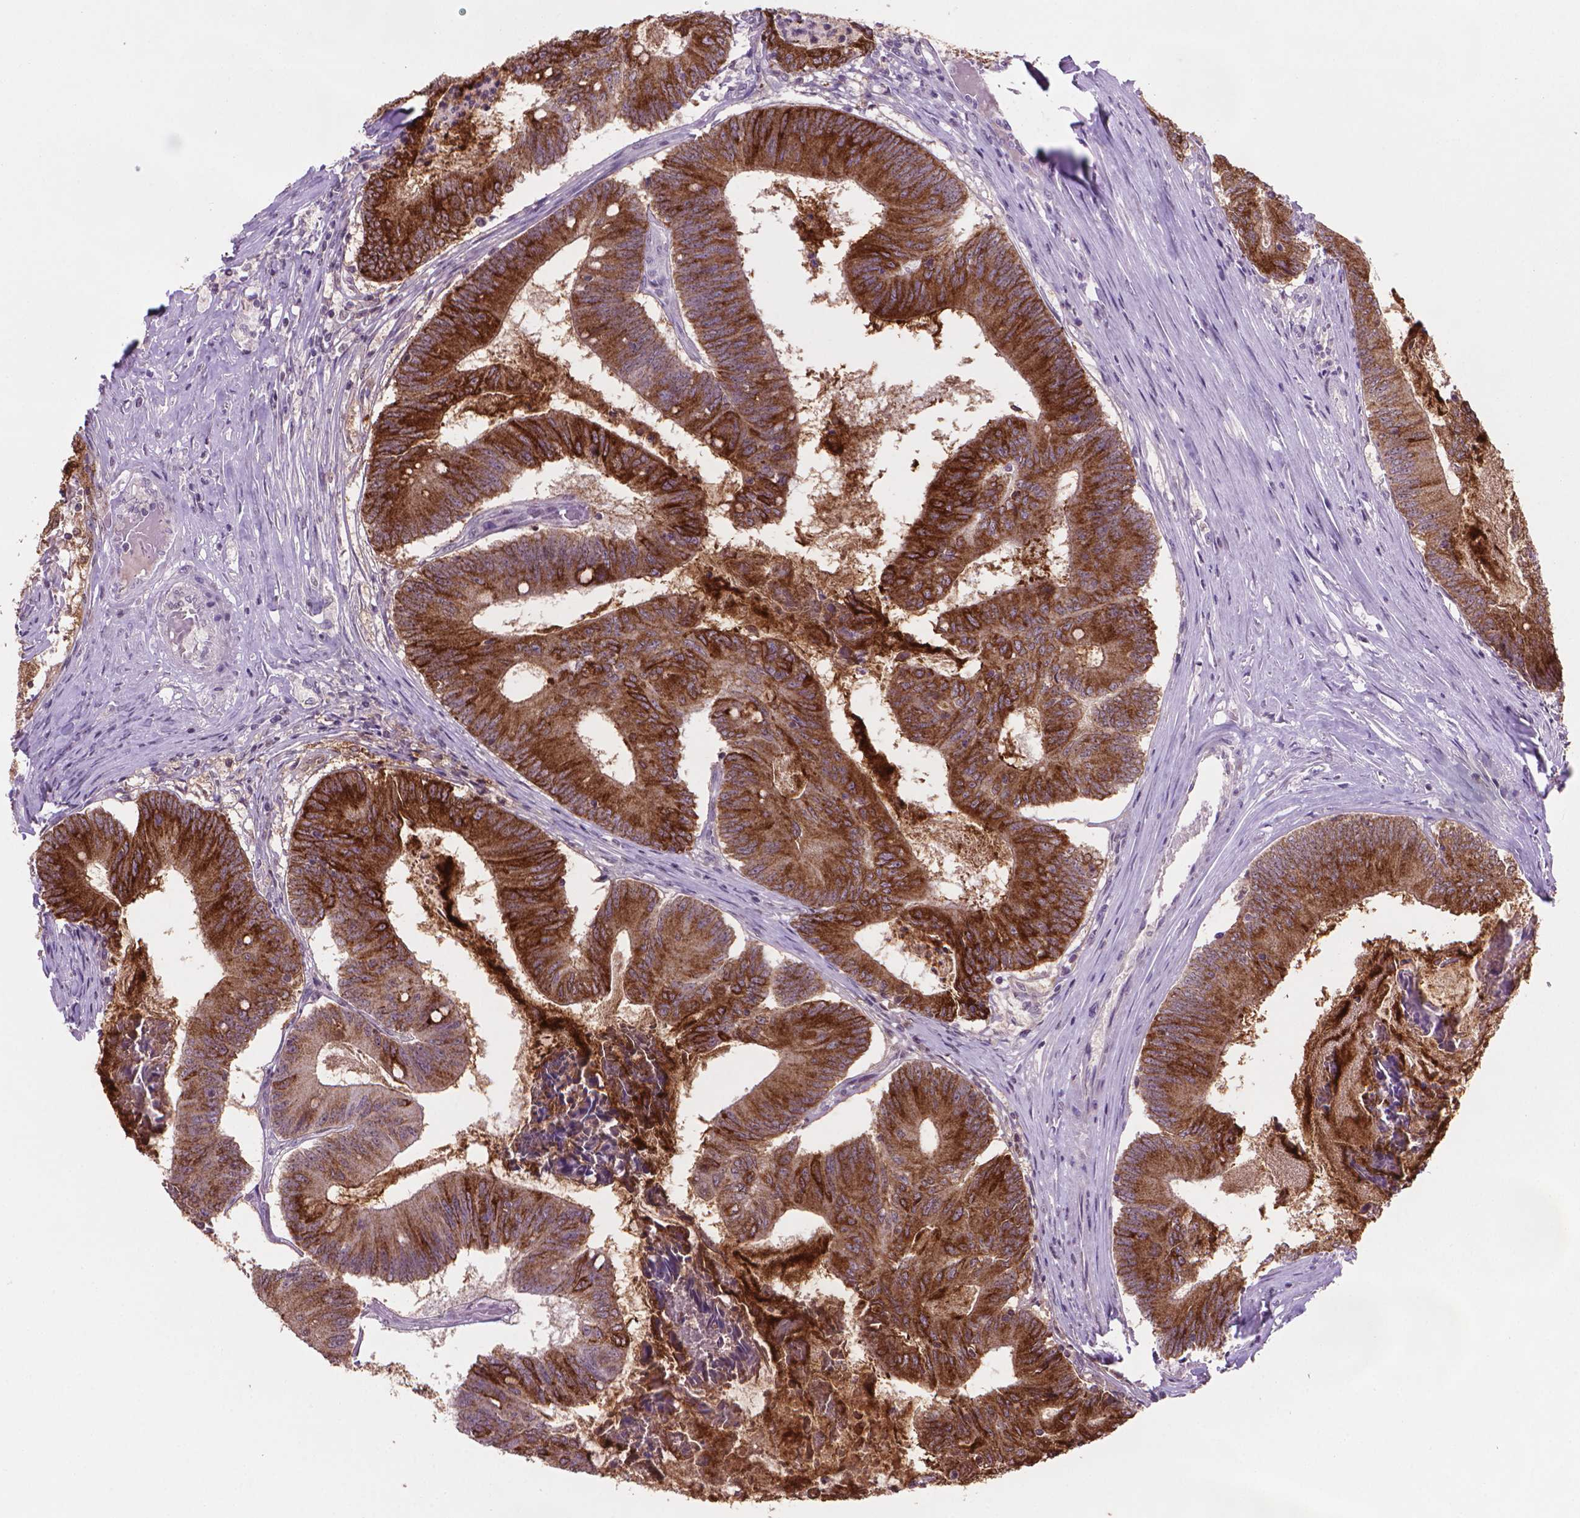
{"staining": {"intensity": "strong", "quantity": ">75%", "location": "cytoplasmic/membranous"}, "tissue": "colorectal cancer", "cell_type": "Tumor cells", "image_type": "cancer", "snomed": [{"axis": "morphology", "description": "Adenocarcinoma, NOS"}, {"axis": "topography", "description": "Colon"}], "caption": "A brown stain labels strong cytoplasmic/membranous staining of a protein in colorectal cancer (adenocarcinoma) tumor cells.", "gene": "MUC1", "patient": {"sex": "female", "age": 70}}